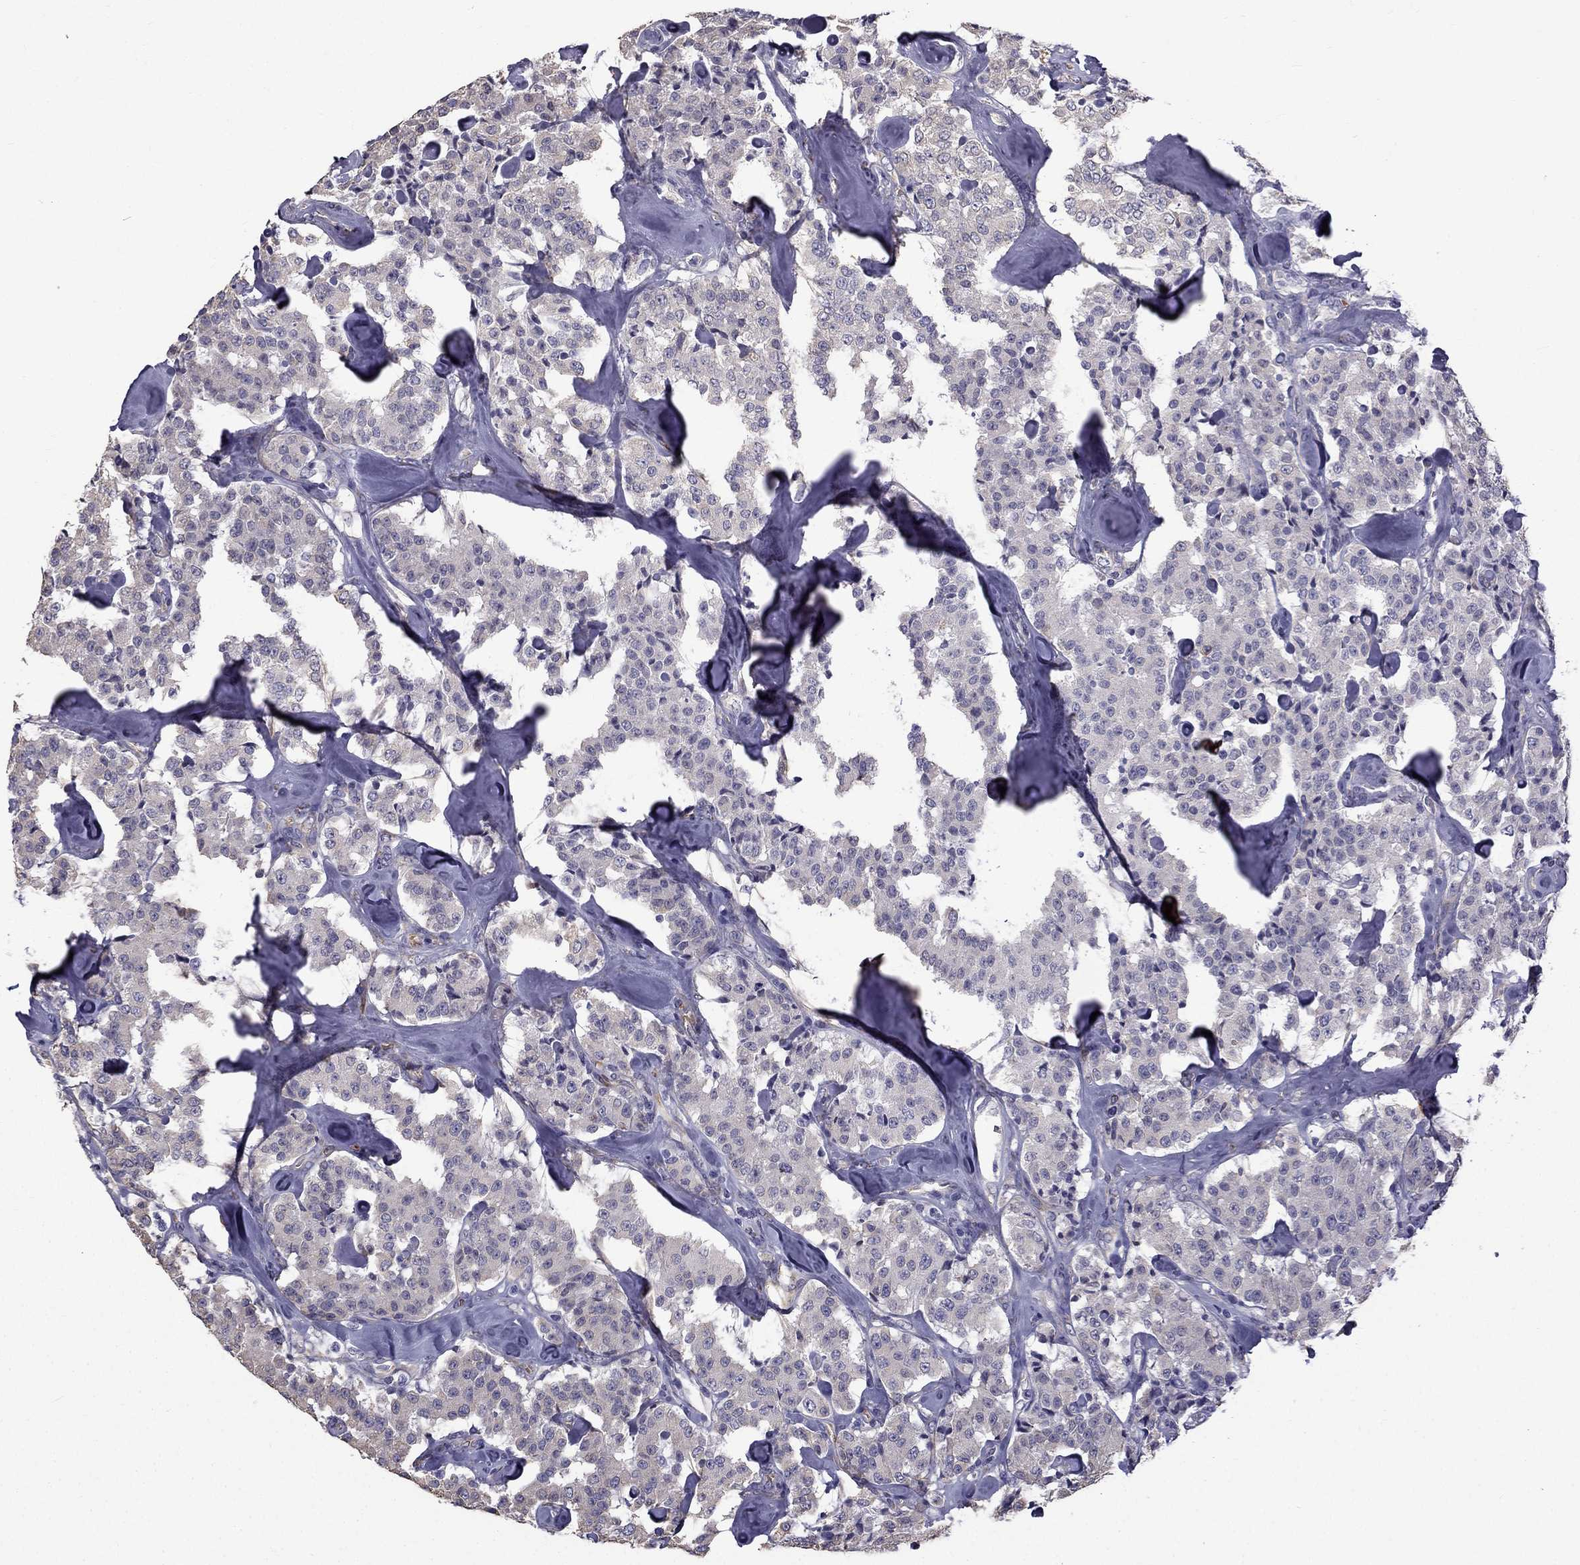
{"staining": {"intensity": "negative", "quantity": "none", "location": "none"}, "tissue": "carcinoid", "cell_type": "Tumor cells", "image_type": "cancer", "snomed": [{"axis": "morphology", "description": "Carcinoid, malignant, NOS"}, {"axis": "topography", "description": "Pancreas"}], "caption": "Photomicrograph shows no protein positivity in tumor cells of malignant carcinoid tissue.", "gene": "CCDC40", "patient": {"sex": "male", "age": 41}}